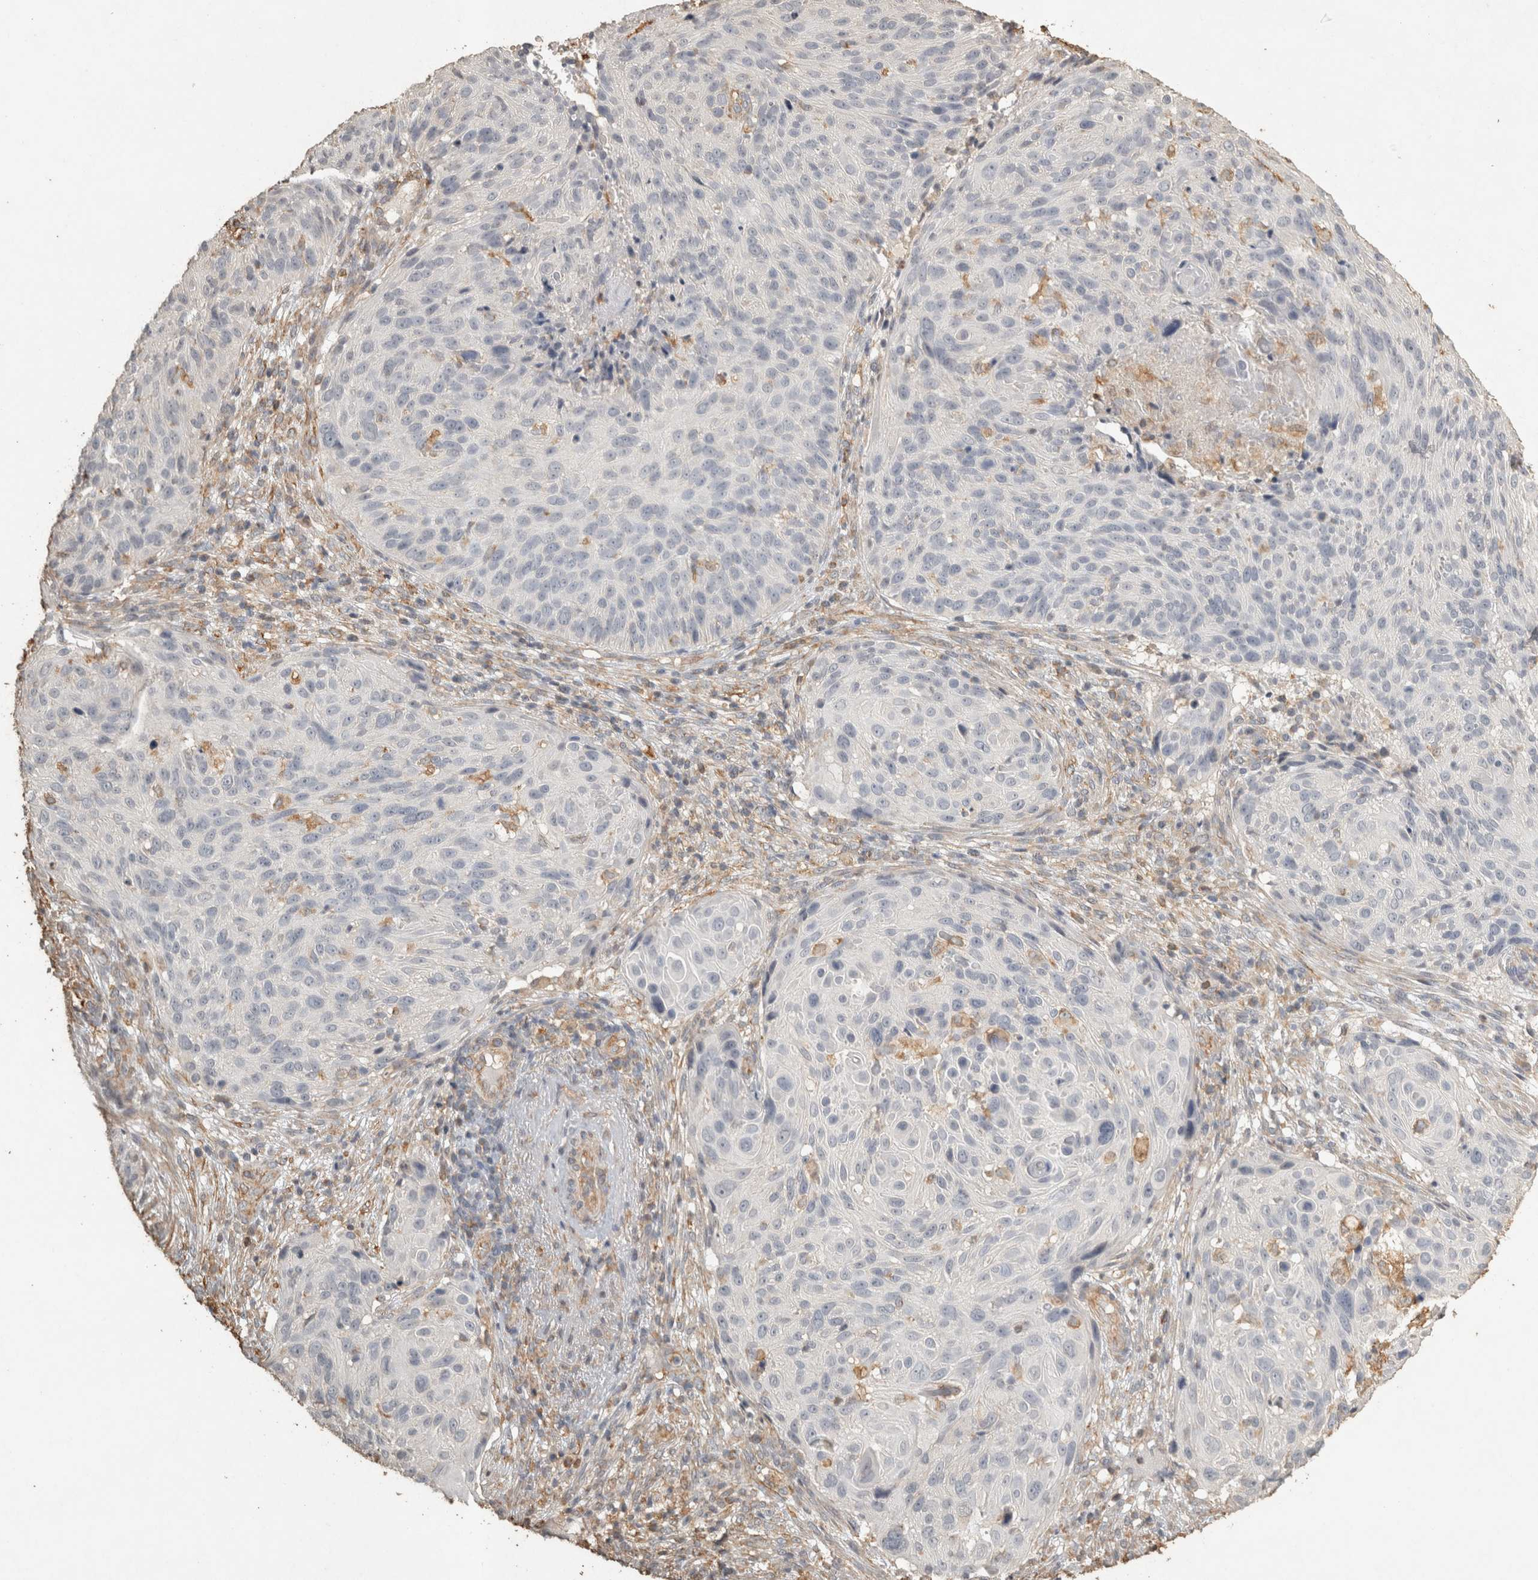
{"staining": {"intensity": "negative", "quantity": "none", "location": "none"}, "tissue": "cervical cancer", "cell_type": "Tumor cells", "image_type": "cancer", "snomed": [{"axis": "morphology", "description": "Squamous cell carcinoma, NOS"}, {"axis": "topography", "description": "Cervix"}], "caption": "Immunohistochemistry (IHC) histopathology image of neoplastic tissue: human cervical cancer stained with DAB (3,3'-diaminobenzidine) exhibits no significant protein expression in tumor cells.", "gene": "REPS2", "patient": {"sex": "female", "age": 74}}